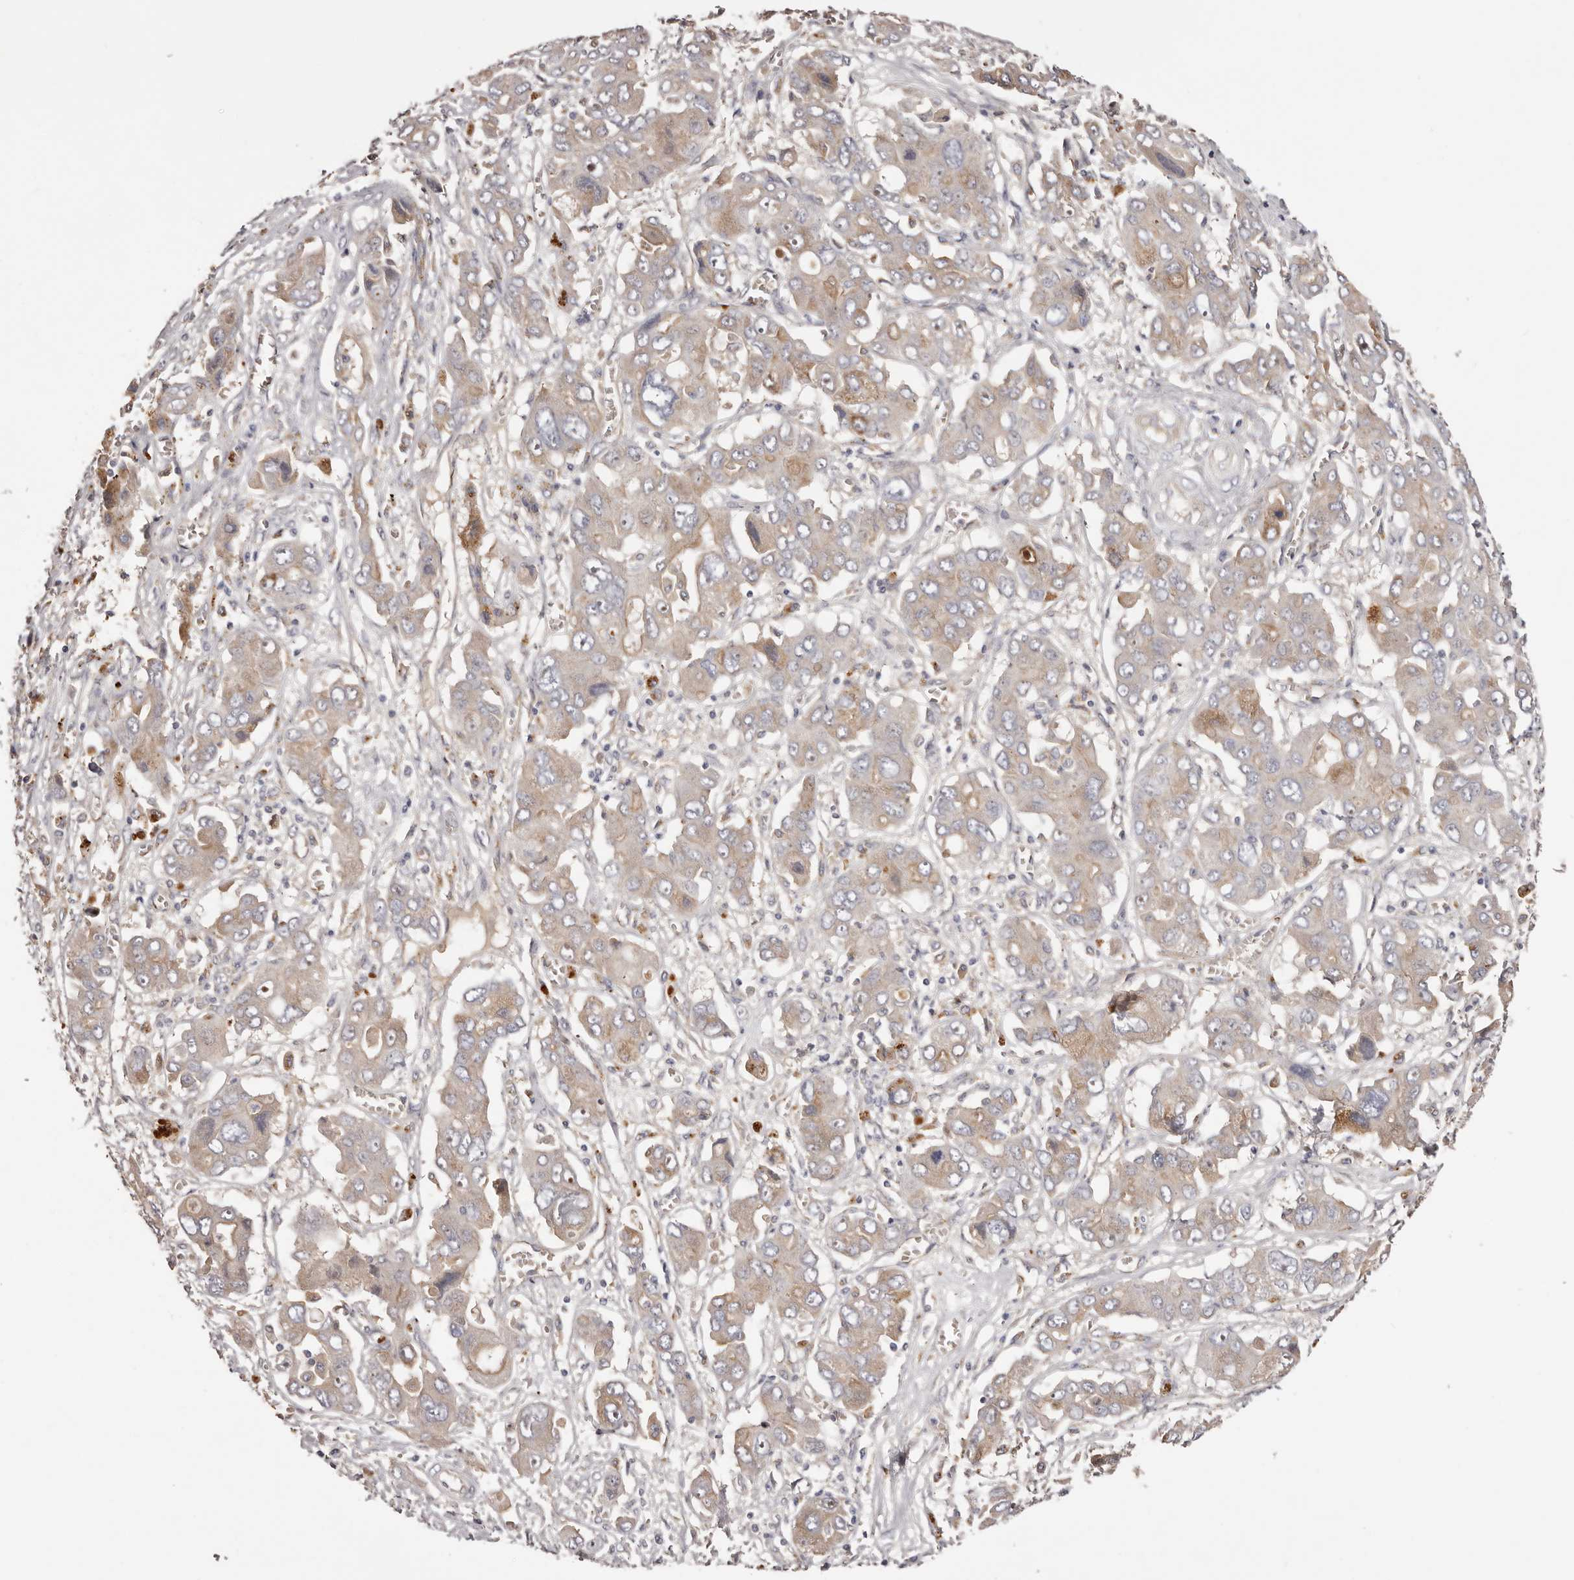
{"staining": {"intensity": "moderate", "quantity": "<25%", "location": "cytoplasmic/membranous"}, "tissue": "liver cancer", "cell_type": "Tumor cells", "image_type": "cancer", "snomed": [{"axis": "morphology", "description": "Cholangiocarcinoma"}, {"axis": "topography", "description": "Liver"}], "caption": "IHC histopathology image of liver cholangiocarcinoma stained for a protein (brown), which shows low levels of moderate cytoplasmic/membranous positivity in approximately <25% of tumor cells.", "gene": "LTV1", "patient": {"sex": "male", "age": 67}}